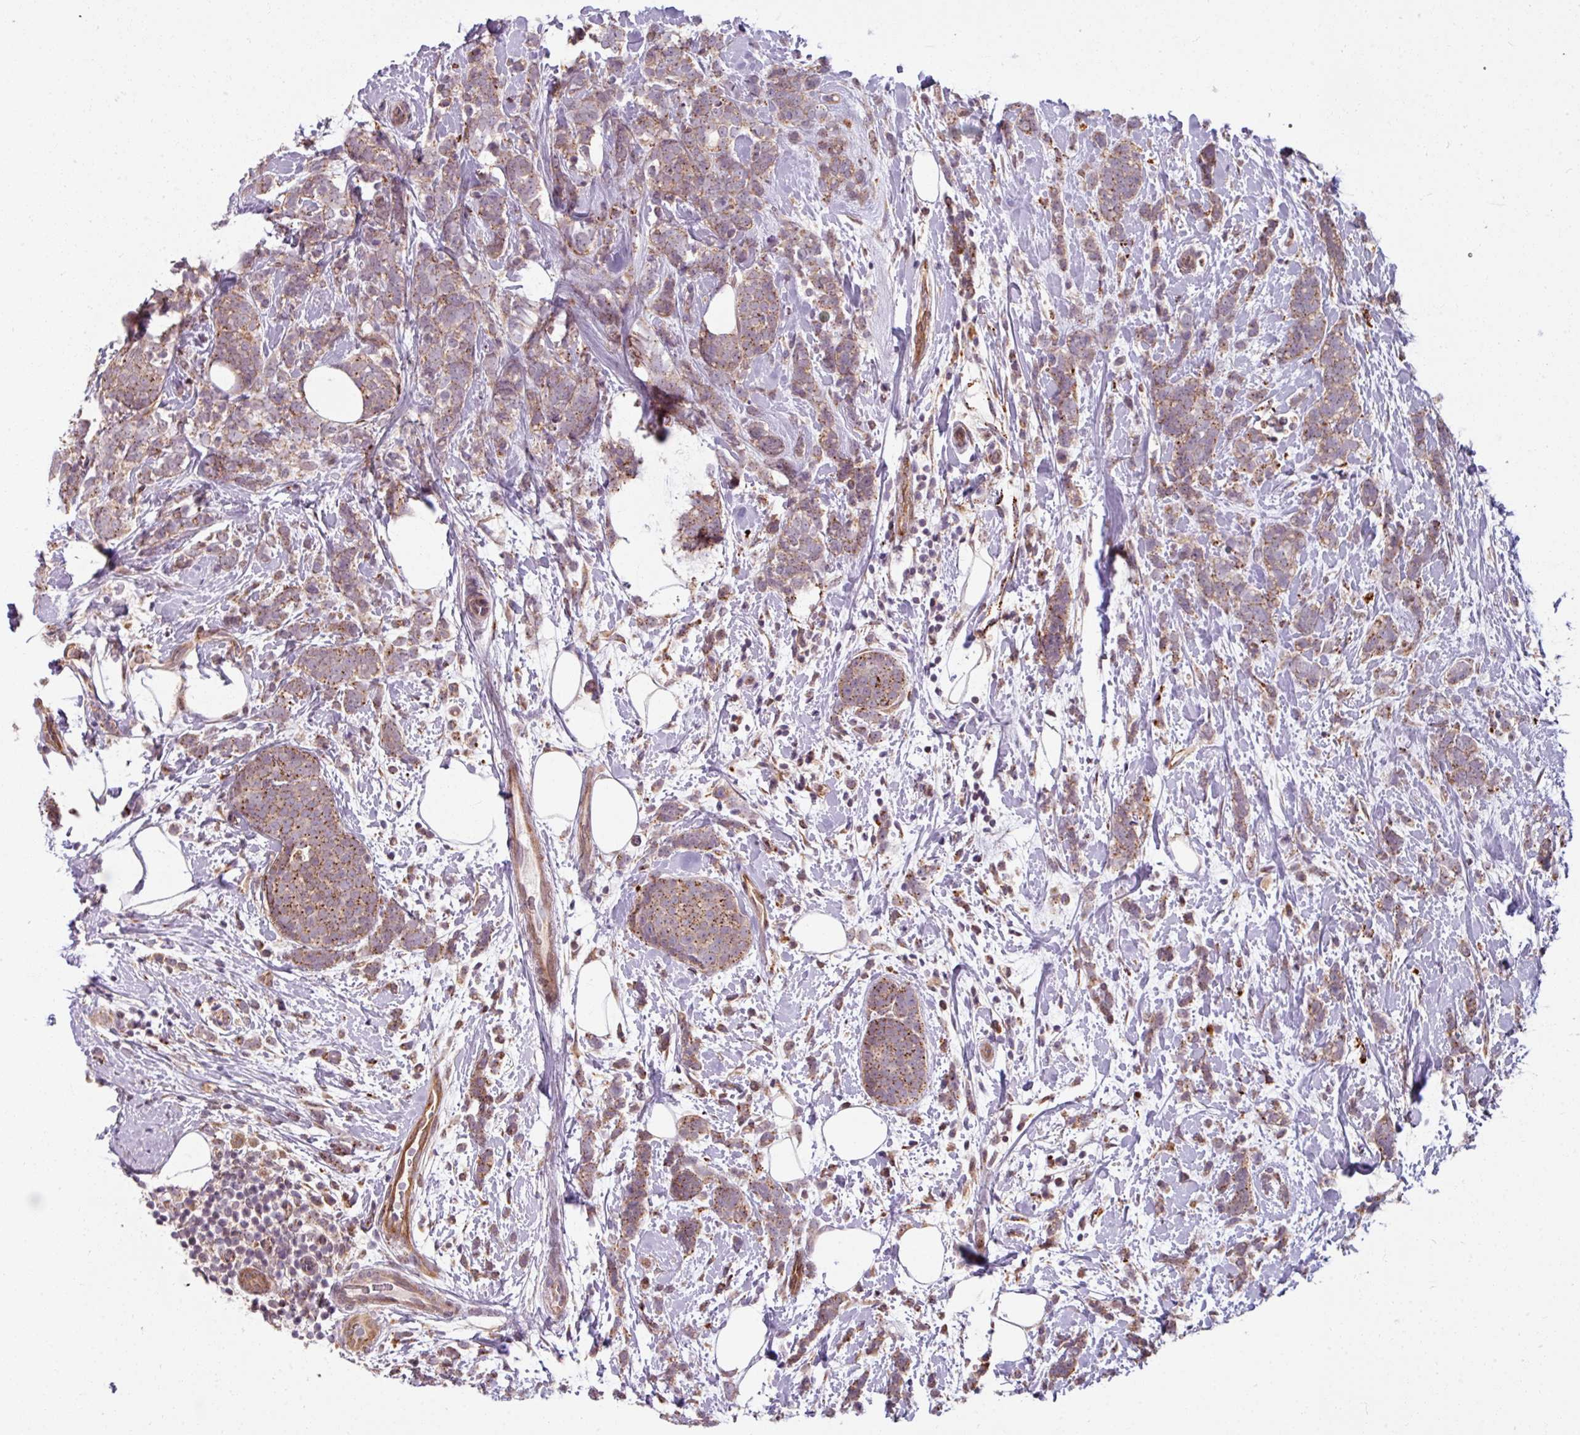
{"staining": {"intensity": "moderate", "quantity": ">75%", "location": "cytoplasmic/membranous"}, "tissue": "breast cancer", "cell_type": "Tumor cells", "image_type": "cancer", "snomed": [{"axis": "morphology", "description": "Lobular carcinoma"}, {"axis": "topography", "description": "Breast"}], "caption": "Protein analysis of breast cancer tissue displays moderate cytoplasmic/membranous expression in approximately >75% of tumor cells. Immunohistochemistry stains the protein in brown and the nuclei are stained blue.", "gene": "MAGT1", "patient": {"sex": "female", "age": 58}}